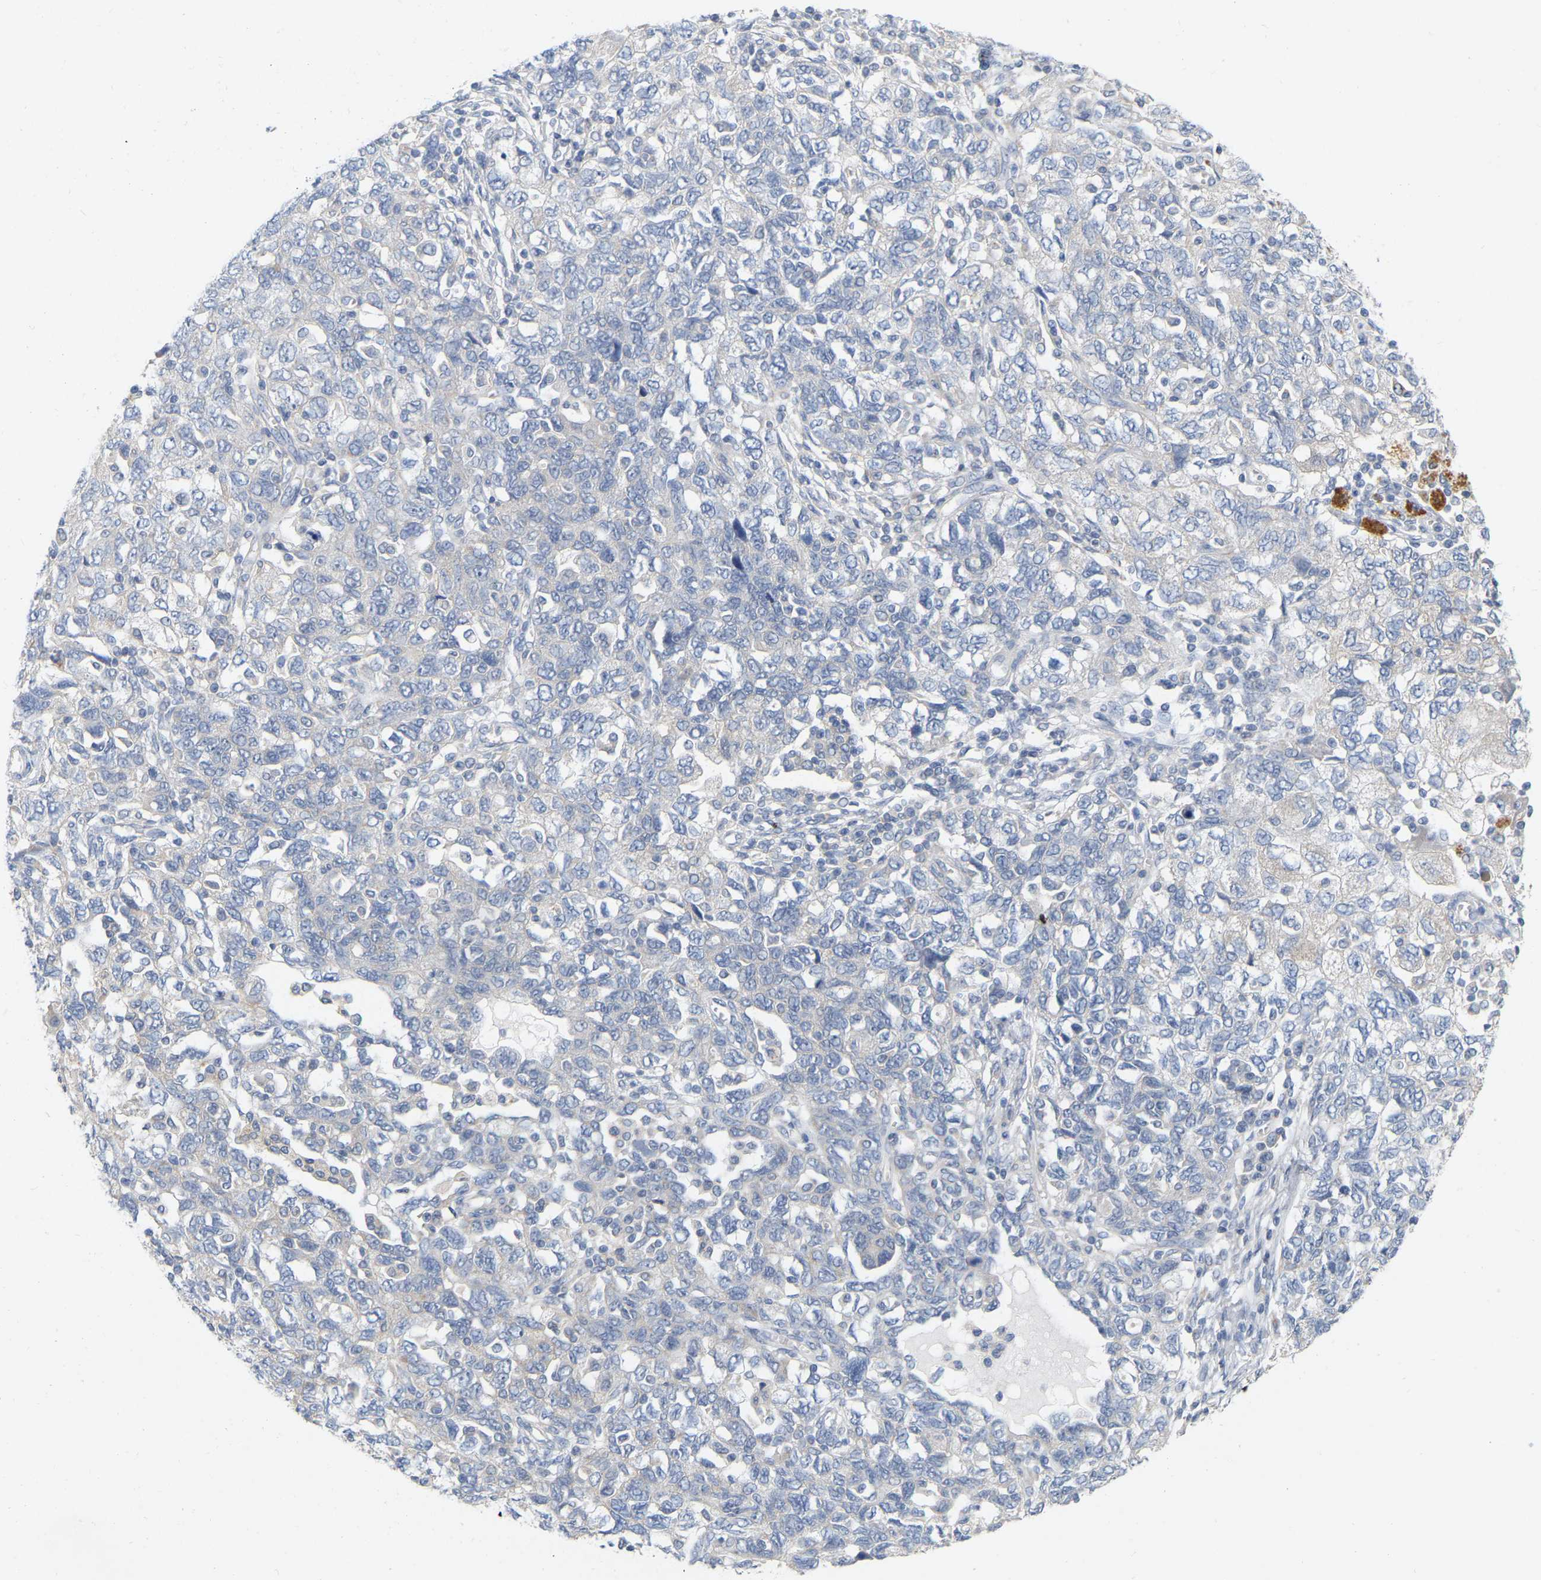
{"staining": {"intensity": "negative", "quantity": "none", "location": "none"}, "tissue": "ovarian cancer", "cell_type": "Tumor cells", "image_type": "cancer", "snomed": [{"axis": "morphology", "description": "Carcinoma, NOS"}, {"axis": "morphology", "description": "Cystadenocarcinoma, serous, NOS"}, {"axis": "topography", "description": "Ovary"}], "caption": "A histopathology image of human ovarian cancer is negative for staining in tumor cells.", "gene": "WIPI2", "patient": {"sex": "female", "age": 69}}